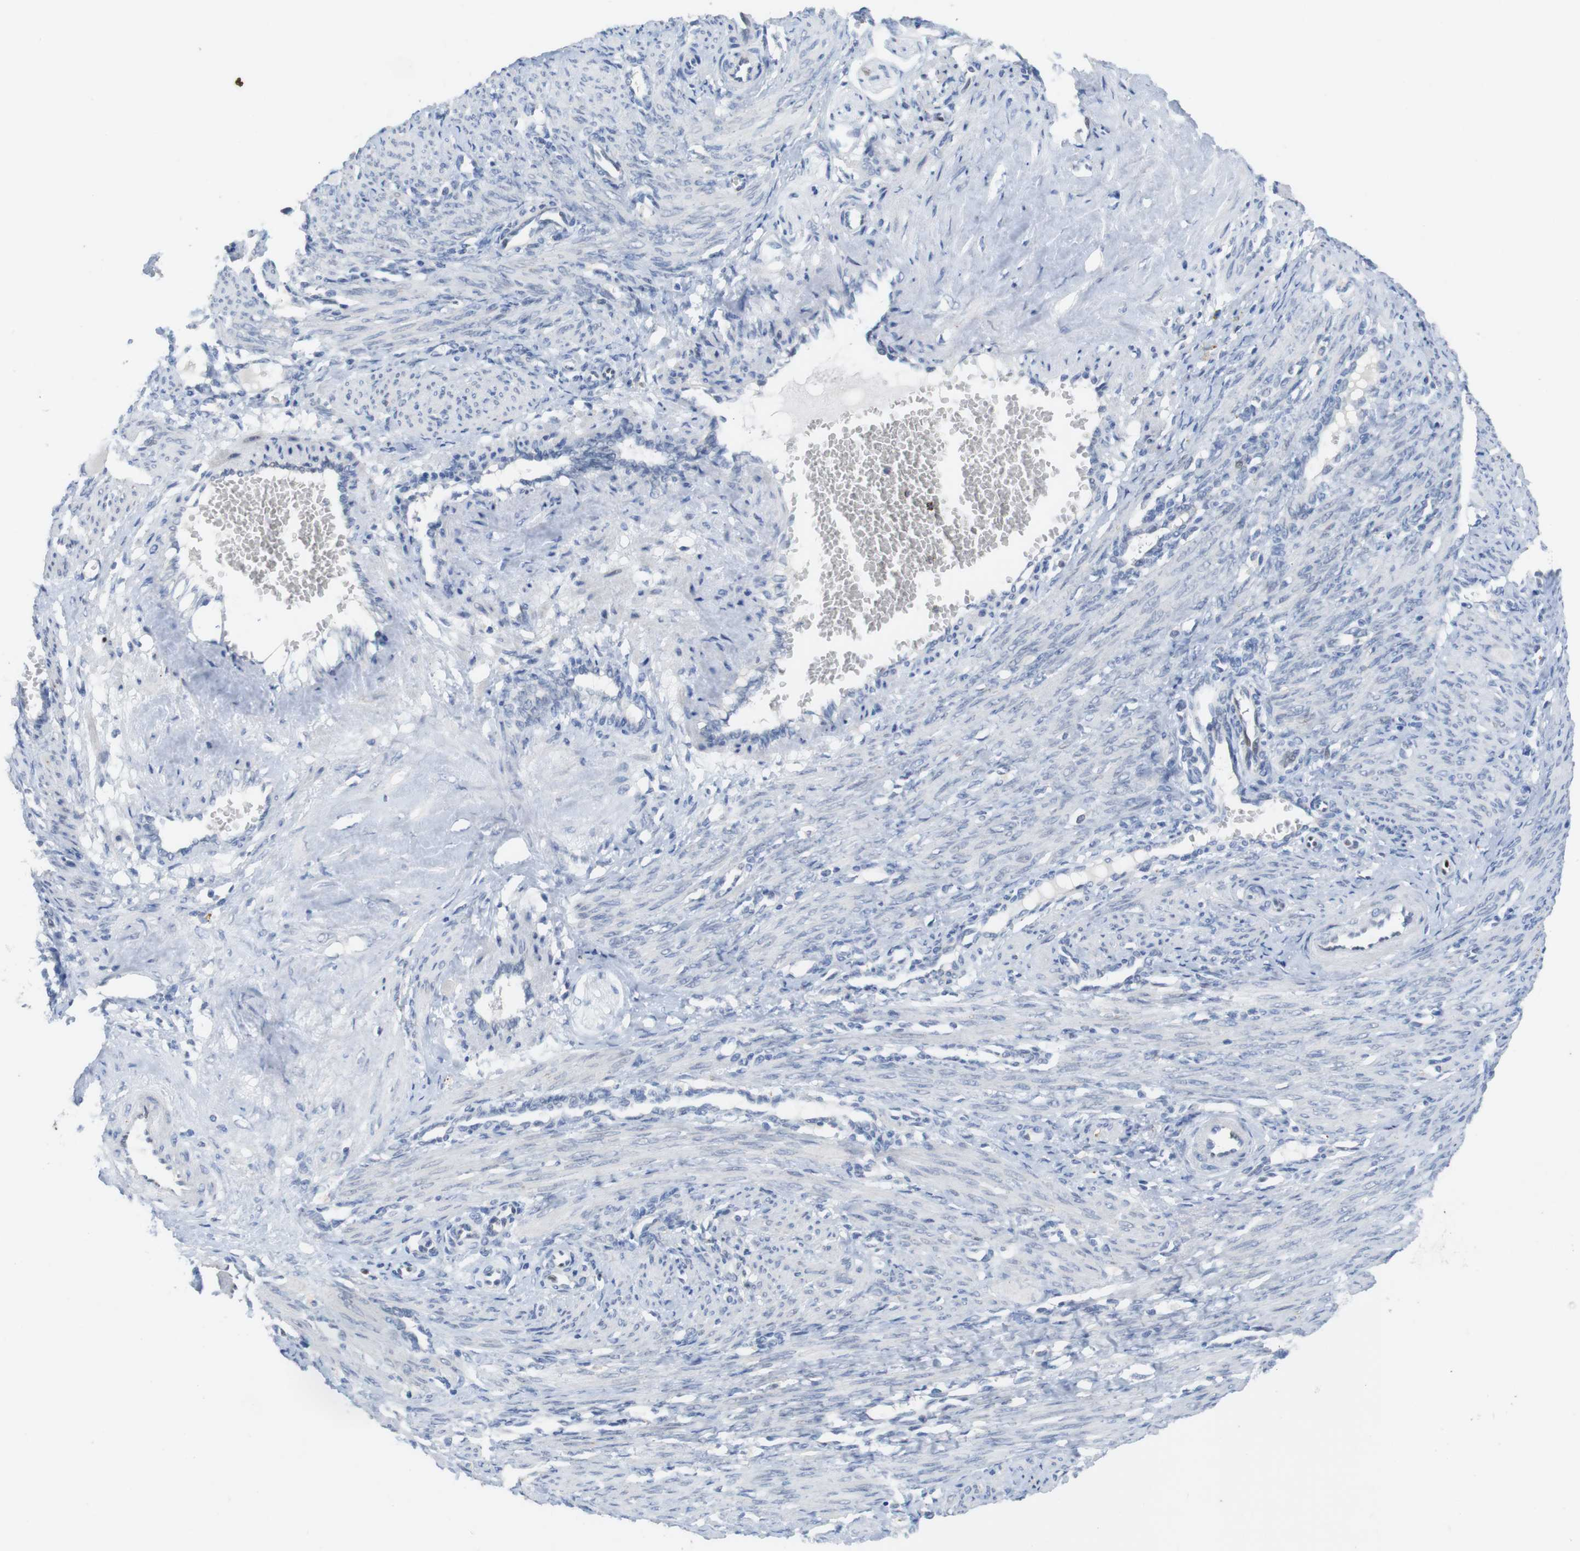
{"staining": {"intensity": "negative", "quantity": "none", "location": "none"}, "tissue": "smooth muscle", "cell_type": "Smooth muscle cells", "image_type": "normal", "snomed": [{"axis": "morphology", "description": "Normal tissue, NOS"}, {"axis": "topography", "description": "Endometrium"}], "caption": "The immunohistochemistry image has no significant expression in smooth muscle cells of smooth muscle.", "gene": "KPNA2", "patient": {"sex": "female", "age": 33}}